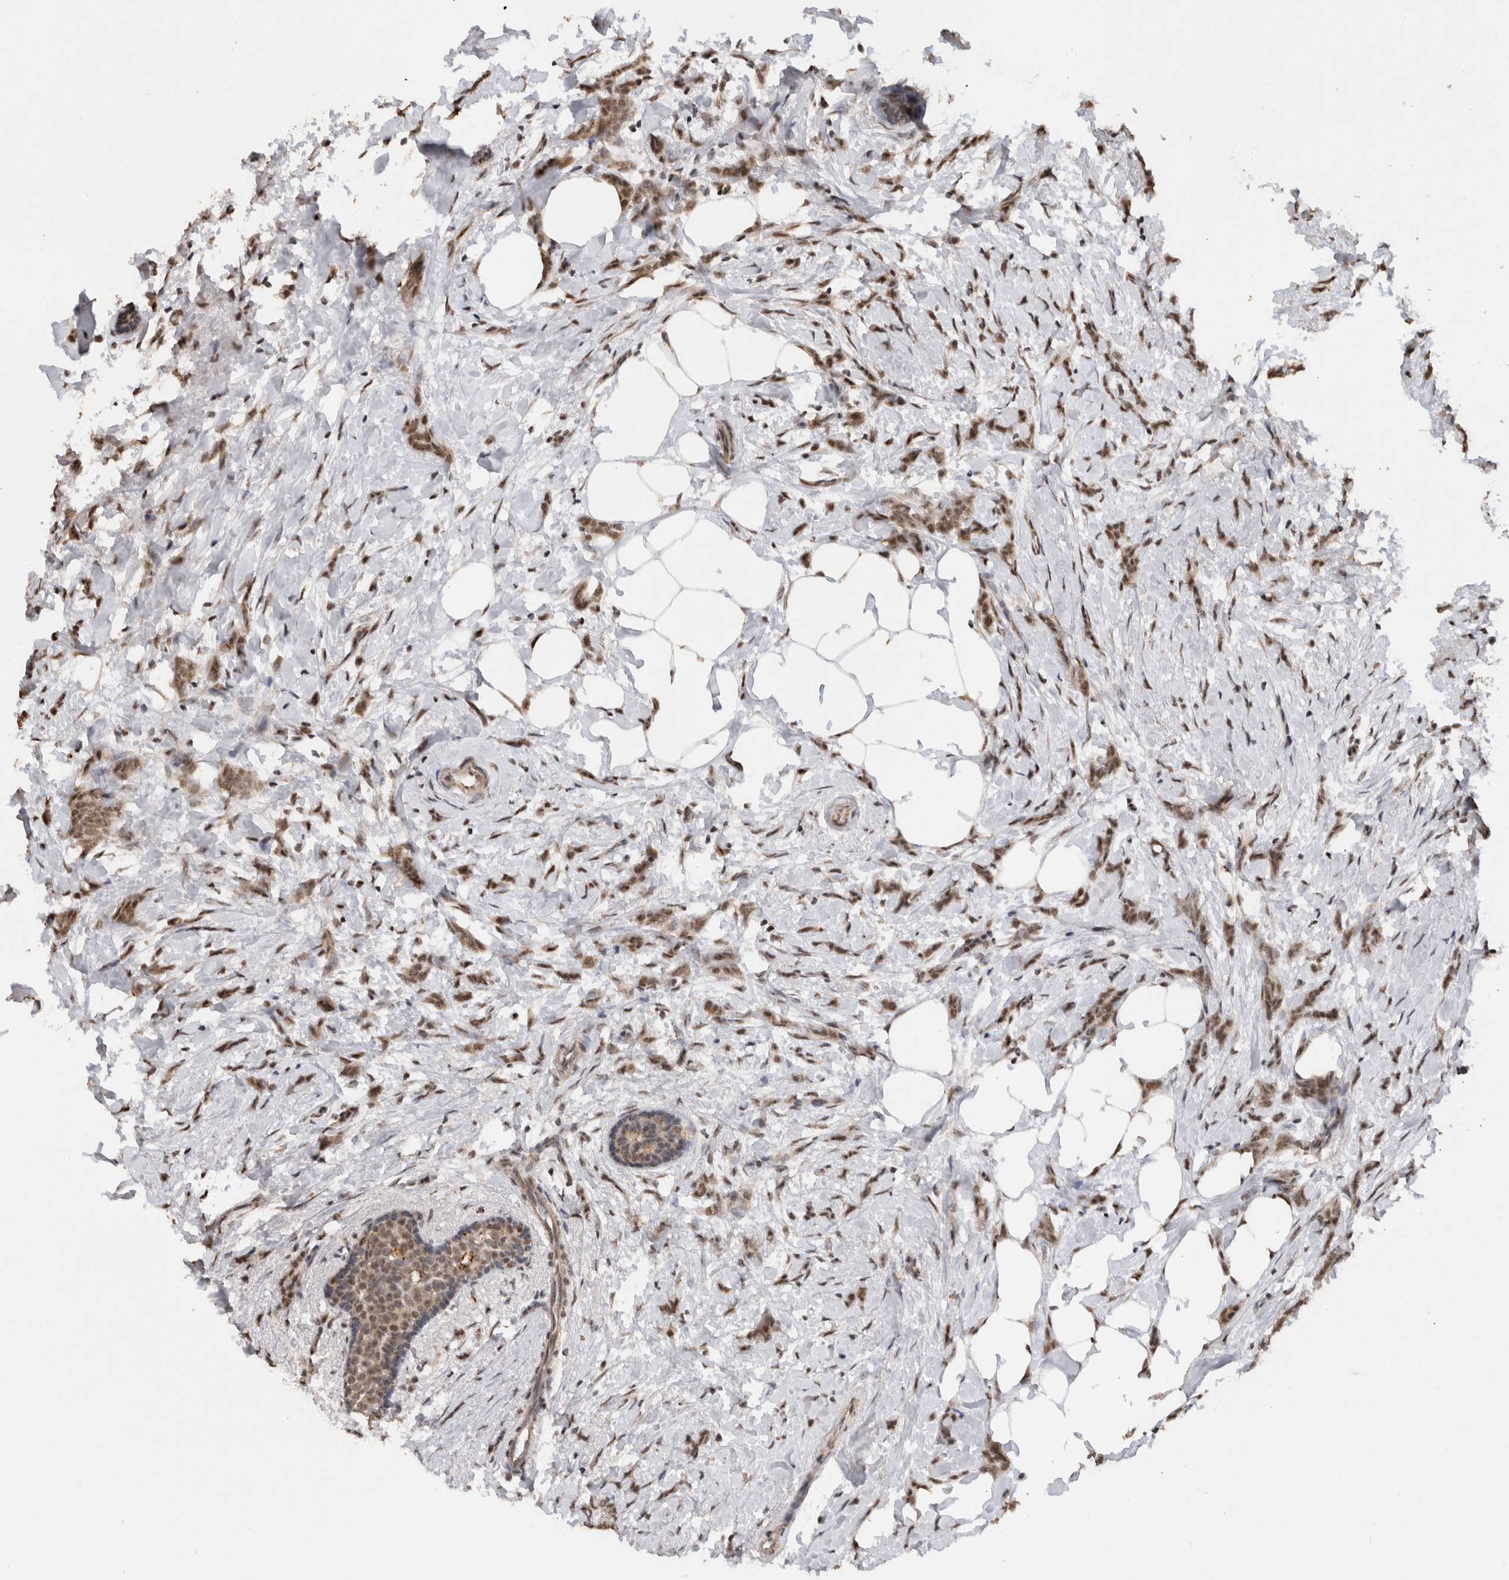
{"staining": {"intensity": "moderate", "quantity": ">75%", "location": "nuclear"}, "tissue": "breast cancer", "cell_type": "Tumor cells", "image_type": "cancer", "snomed": [{"axis": "morphology", "description": "Lobular carcinoma, in situ"}, {"axis": "morphology", "description": "Lobular carcinoma"}, {"axis": "topography", "description": "Breast"}], "caption": "The histopathology image demonstrates staining of breast cancer, revealing moderate nuclear protein expression (brown color) within tumor cells.", "gene": "KEAP1", "patient": {"sex": "female", "age": 41}}